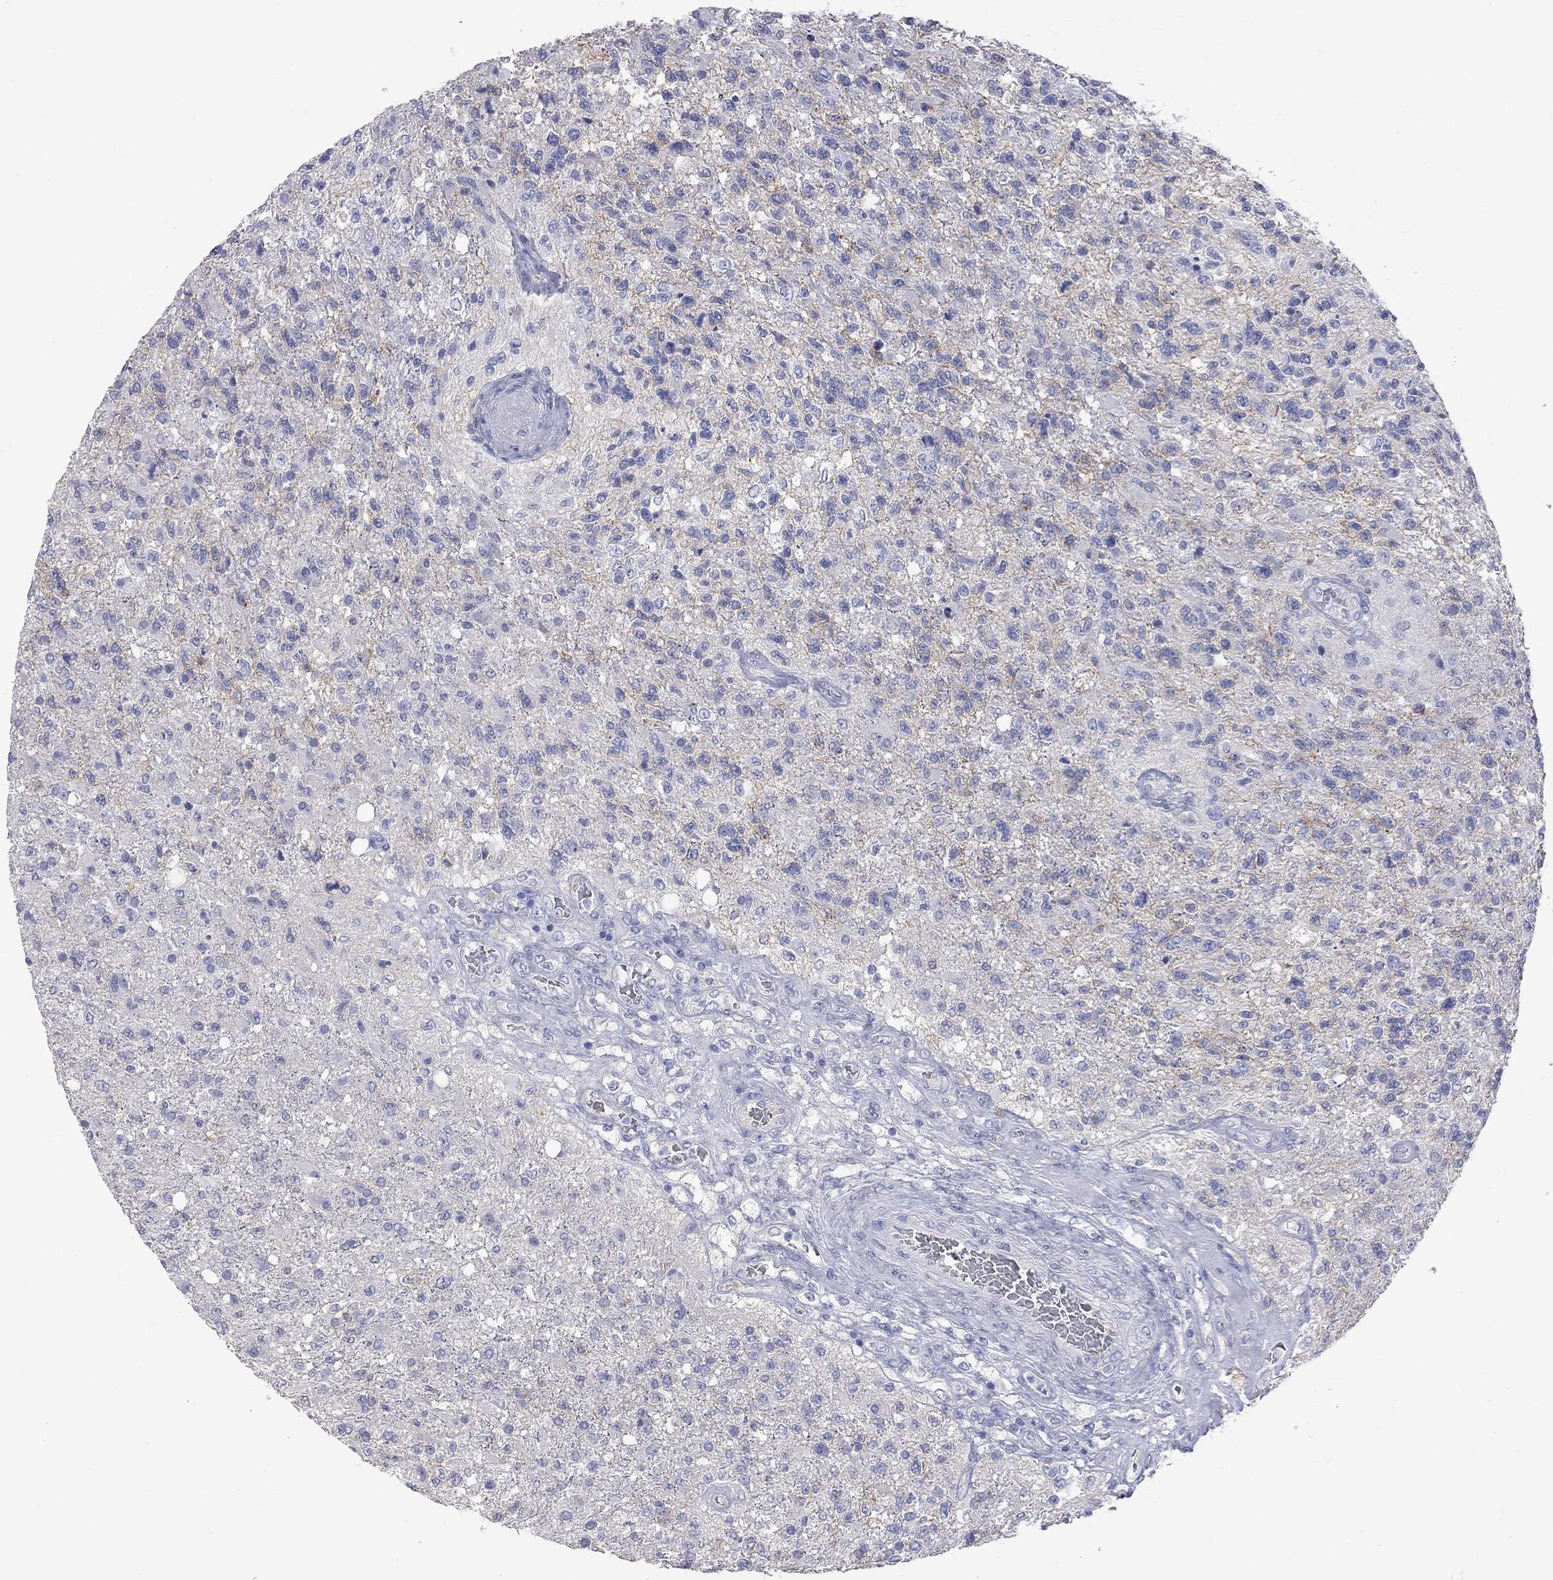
{"staining": {"intensity": "negative", "quantity": "none", "location": "none"}, "tissue": "glioma", "cell_type": "Tumor cells", "image_type": "cancer", "snomed": [{"axis": "morphology", "description": "Glioma, malignant, High grade"}, {"axis": "topography", "description": "Brain"}], "caption": "Tumor cells show no significant expression in malignant high-grade glioma.", "gene": "KCND2", "patient": {"sex": "male", "age": 56}}